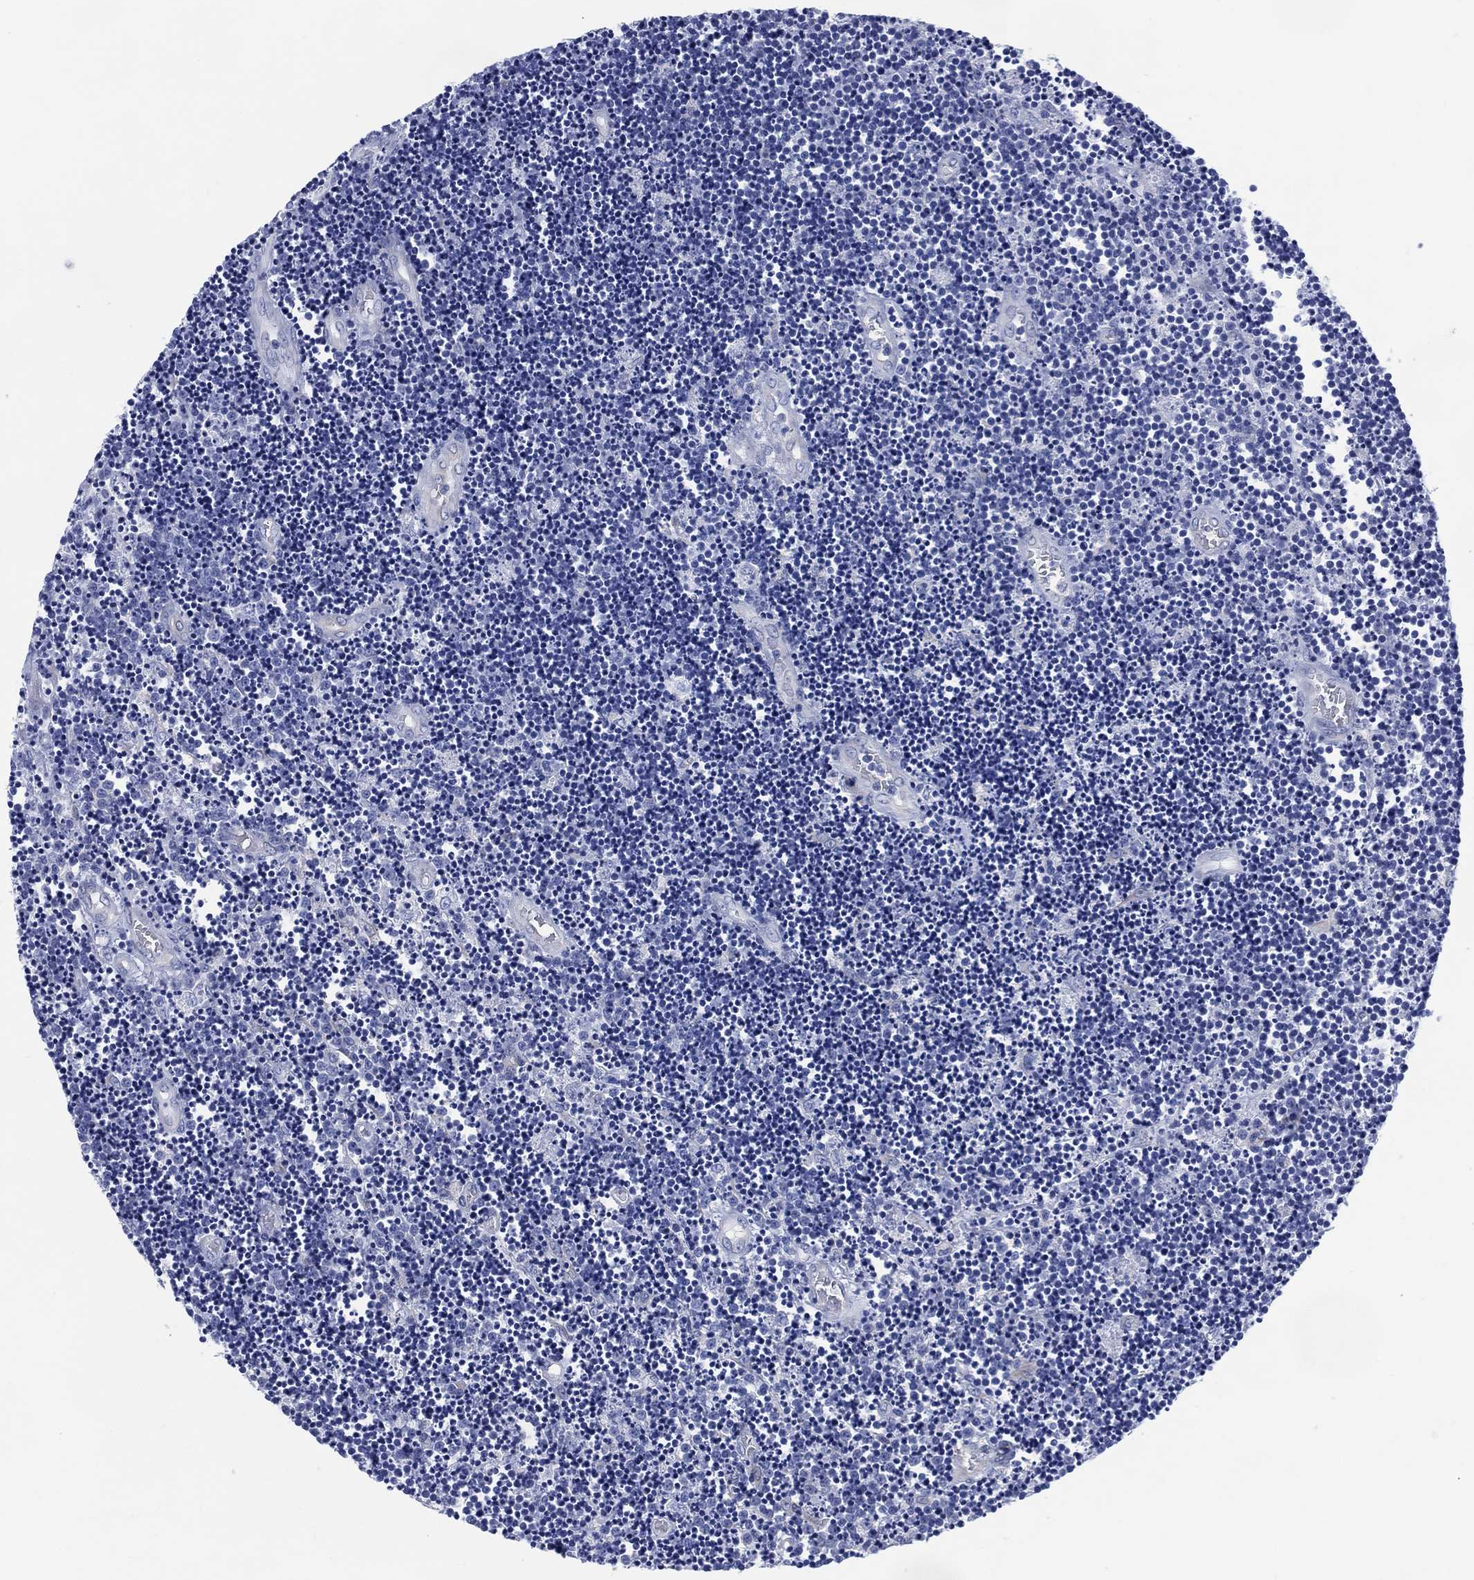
{"staining": {"intensity": "negative", "quantity": "none", "location": "none"}, "tissue": "lymphoma", "cell_type": "Tumor cells", "image_type": "cancer", "snomed": [{"axis": "morphology", "description": "Malignant lymphoma, non-Hodgkin's type, Low grade"}, {"axis": "topography", "description": "Brain"}], "caption": "Immunohistochemistry (IHC) image of neoplastic tissue: human lymphoma stained with DAB (3,3'-diaminobenzidine) shows no significant protein positivity in tumor cells. The staining is performed using DAB brown chromogen with nuclei counter-stained in using hematoxylin.", "gene": "DDI1", "patient": {"sex": "female", "age": 66}}